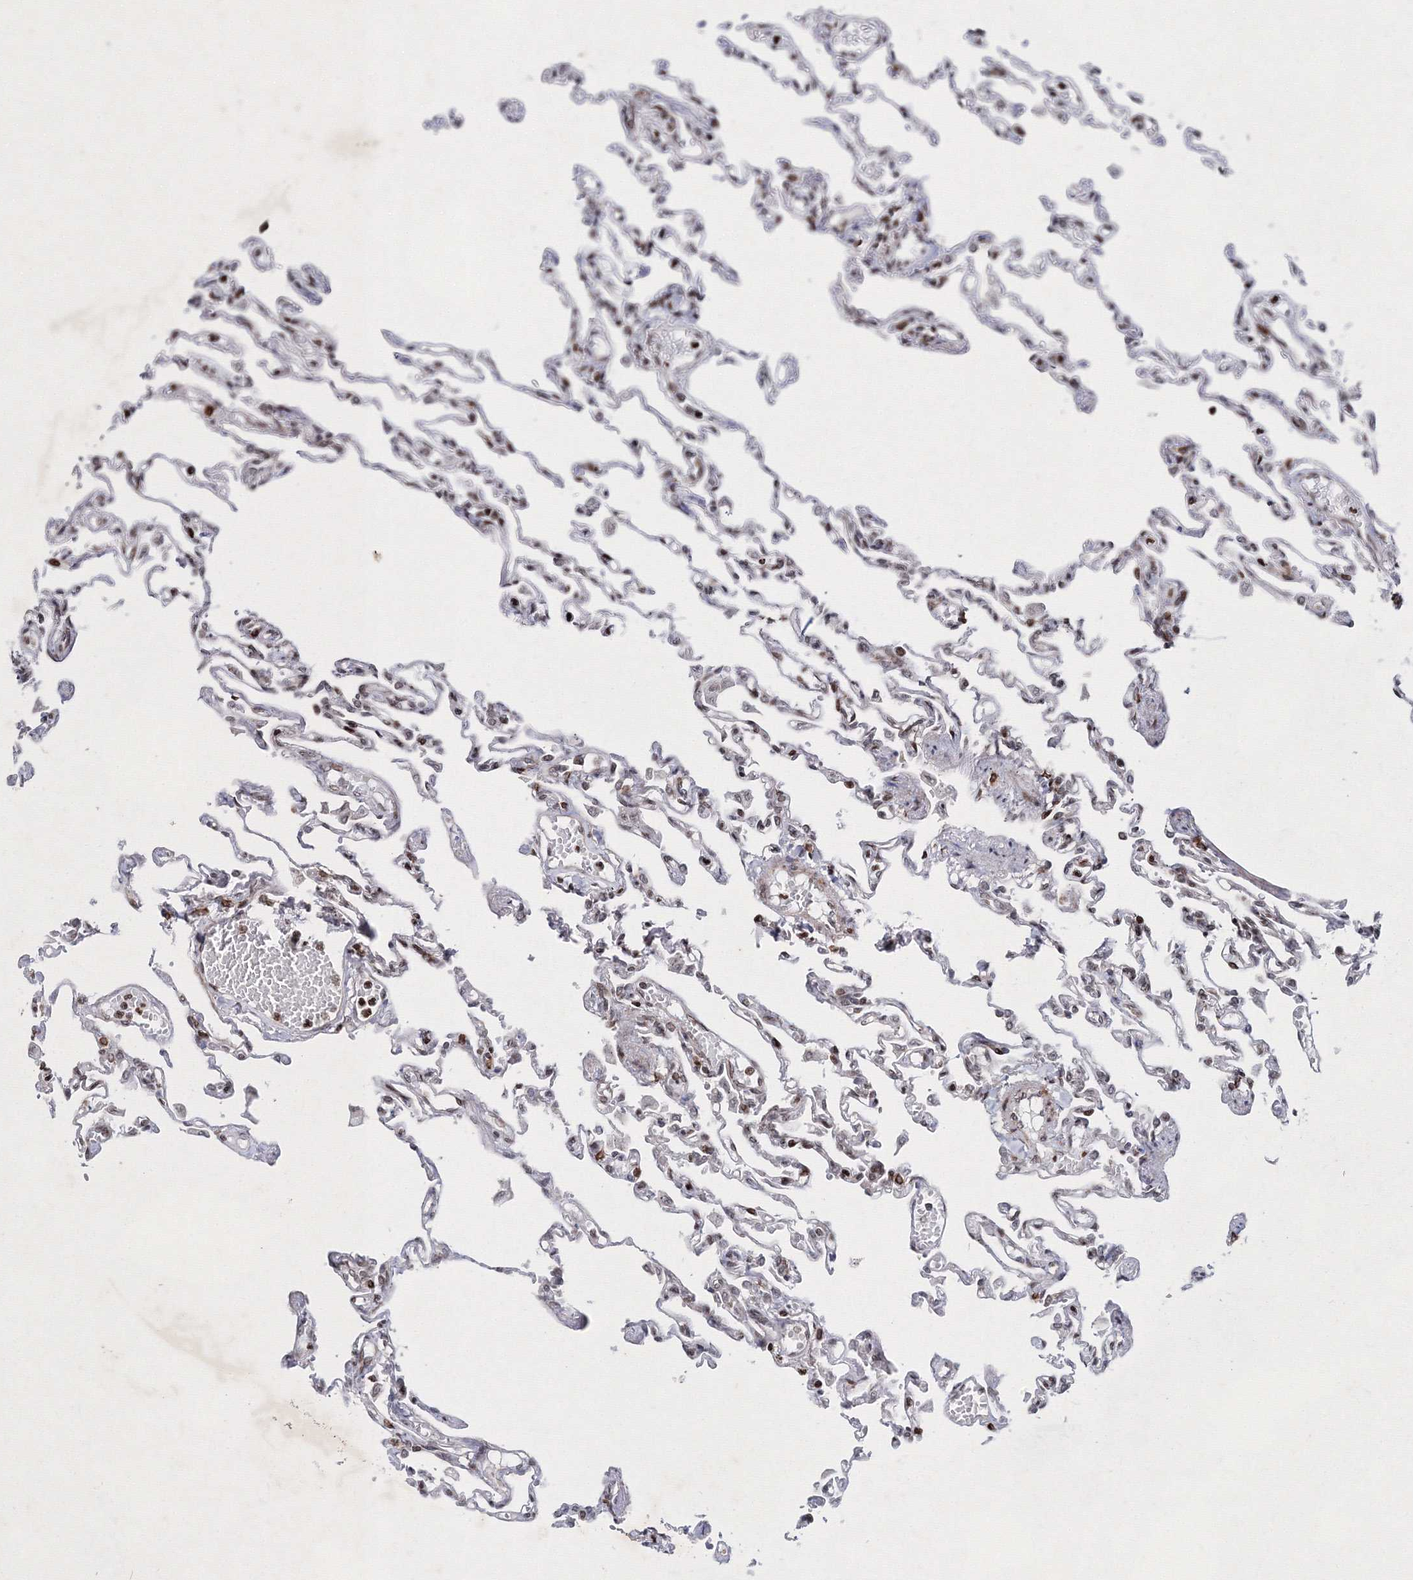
{"staining": {"intensity": "moderate", "quantity": ">75%", "location": "nuclear"}, "tissue": "lung", "cell_type": "Alveolar cells", "image_type": "normal", "snomed": [{"axis": "morphology", "description": "Normal tissue, NOS"}, {"axis": "topography", "description": "Lung"}], "caption": "This micrograph shows IHC staining of unremarkable lung, with medium moderate nuclear expression in approximately >75% of alveolar cells.", "gene": "SMIM29", "patient": {"sex": "male", "age": 21}}